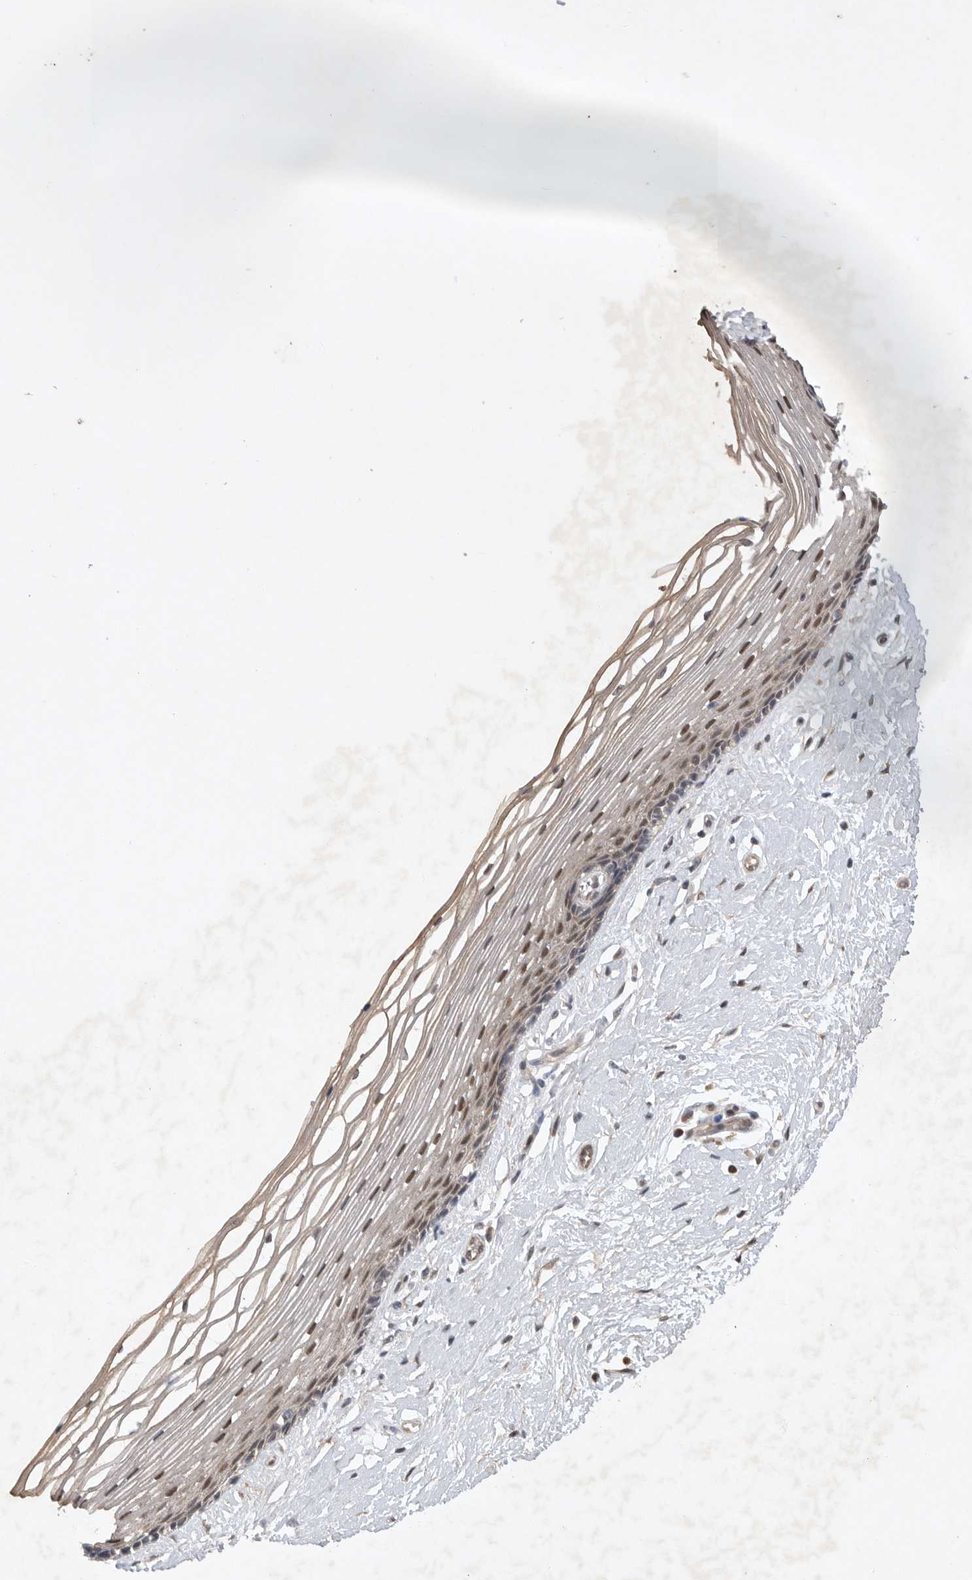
{"staining": {"intensity": "weak", "quantity": "<25%", "location": "nuclear"}, "tissue": "vagina", "cell_type": "Squamous epithelial cells", "image_type": "normal", "snomed": [{"axis": "morphology", "description": "Normal tissue, NOS"}, {"axis": "topography", "description": "Vagina"}], "caption": "Photomicrograph shows no protein staining in squamous epithelial cells of normal vagina.", "gene": "EDEM3", "patient": {"sex": "female", "age": 46}}